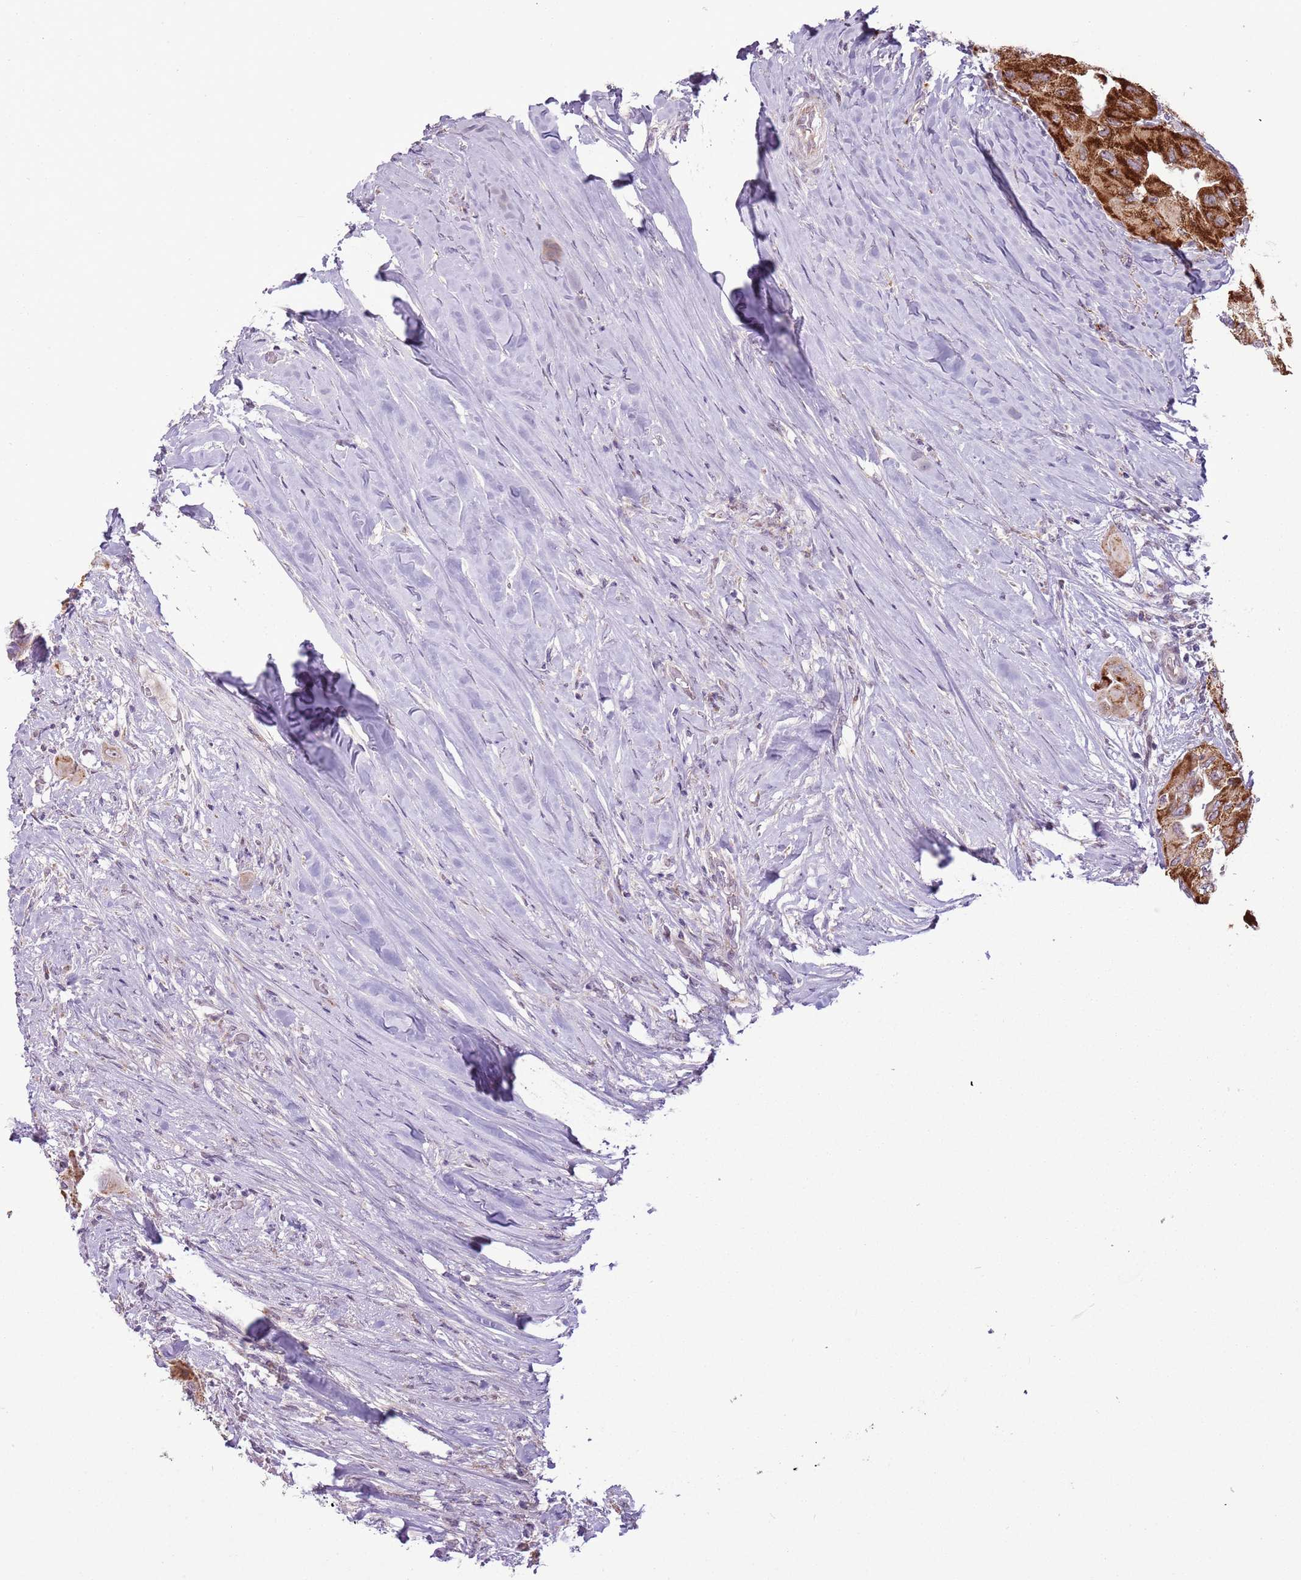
{"staining": {"intensity": "strong", "quantity": ">75%", "location": "cytoplasmic/membranous"}, "tissue": "thyroid cancer", "cell_type": "Tumor cells", "image_type": "cancer", "snomed": [{"axis": "morphology", "description": "Papillary adenocarcinoma, NOS"}, {"axis": "topography", "description": "Thyroid gland"}], "caption": "A brown stain labels strong cytoplasmic/membranous expression of a protein in human papillary adenocarcinoma (thyroid) tumor cells. The staining was performed using DAB, with brown indicating positive protein expression. Nuclei are stained blue with hematoxylin.", "gene": "MLLT11", "patient": {"sex": "female", "age": 59}}